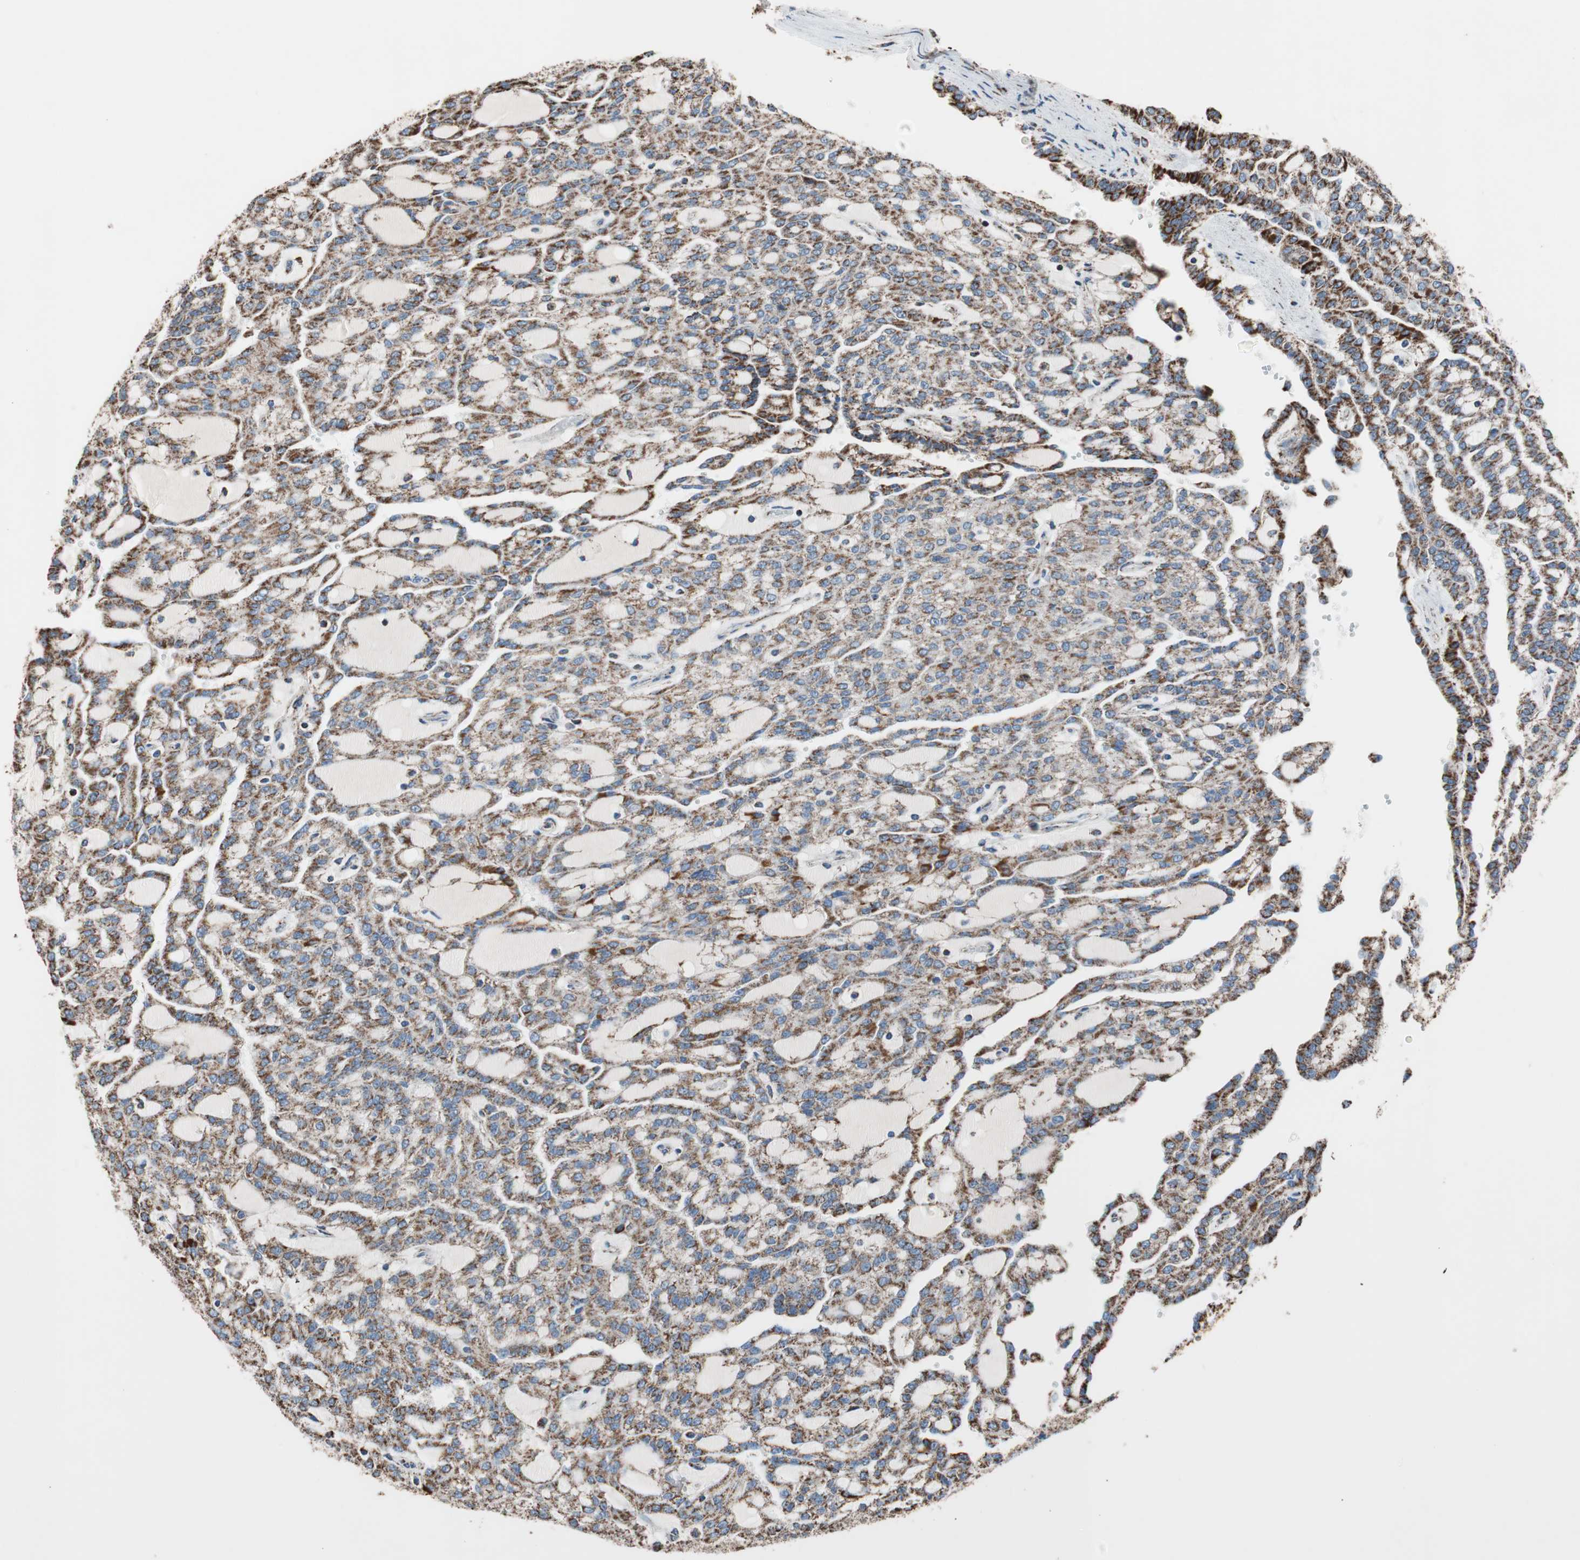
{"staining": {"intensity": "moderate", "quantity": ">75%", "location": "cytoplasmic/membranous"}, "tissue": "renal cancer", "cell_type": "Tumor cells", "image_type": "cancer", "snomed": [{"axis": "morphology", "description": "Adenocarcinoma, NOS"}, {"axis": "topography", "description": "Kidney"}], "caption": "Immunohistochemical staining of human adenocarcinoma (renal) displays medium levels of moderate cytoplasmic/membranous expression in approximately >75% of tumor cells.", "gene": "PCSK4", "patient": {"sex": "male", "age": 63}}